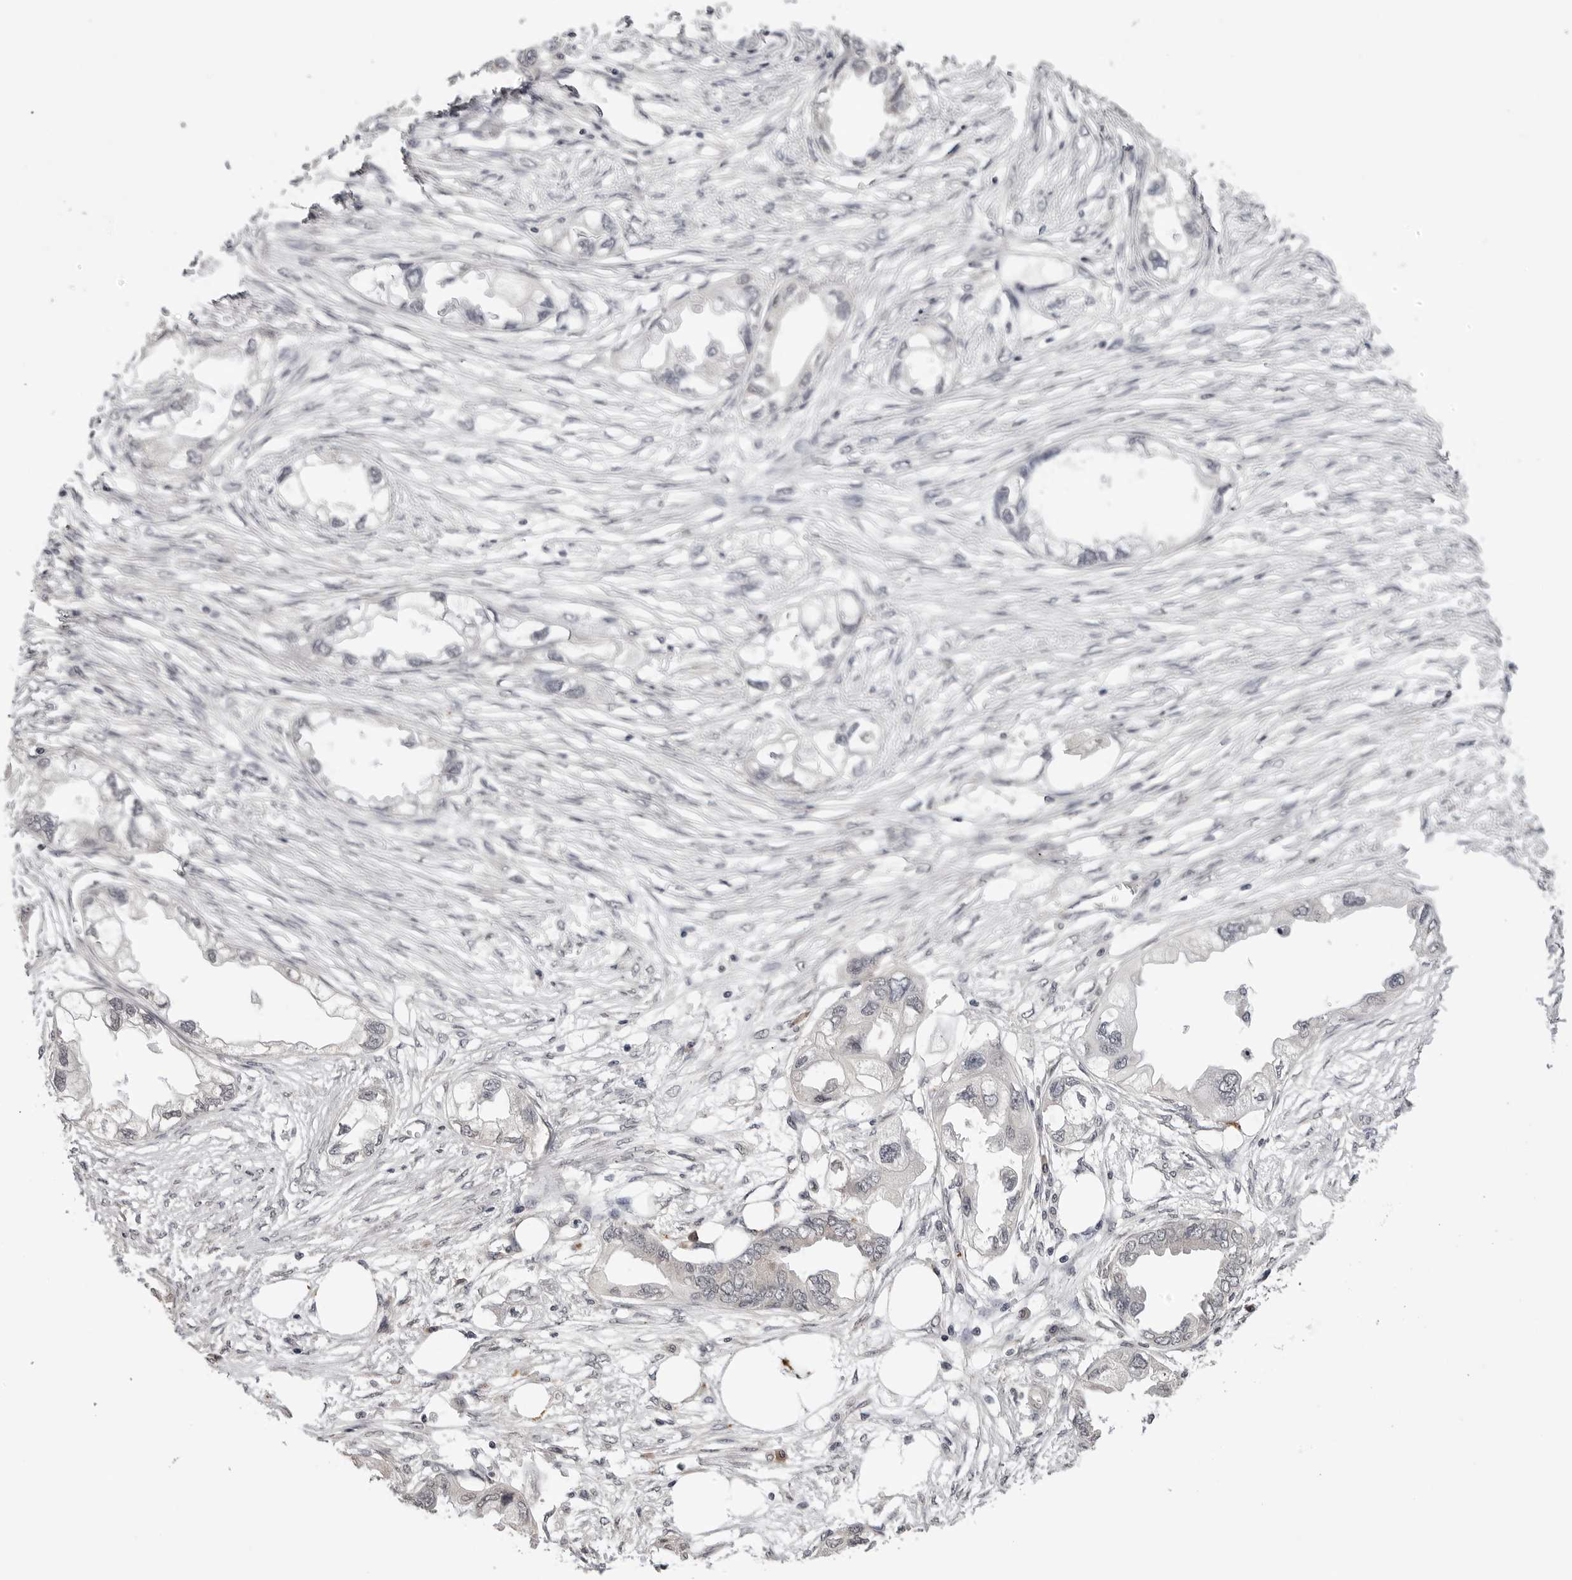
{"staining": {"intensity": "negative", "quantity": "none", "location": "none"}, "tissue": "endometrial cancer", "cell_type": "Tumor cells", "image_type": "cancer", "snomed": [{"axis": "morphology", "description": "Adenocarcinoma, NOS"}, {"axis": "morphology", "description": "Adenocarcinoma, metastatic, NOS"}, {"axis": "topography", "description": "Adipose tissue"}, {"axis": "topography", "description": "Endometrium"}], "caption": "Metastatic adenocarcinoma (endometrial) was stained to show a protein in brown. There is no significant positivity in tumor cells.", "gene": "CDK20", "patient": {"sex": "female", "age": 67}}